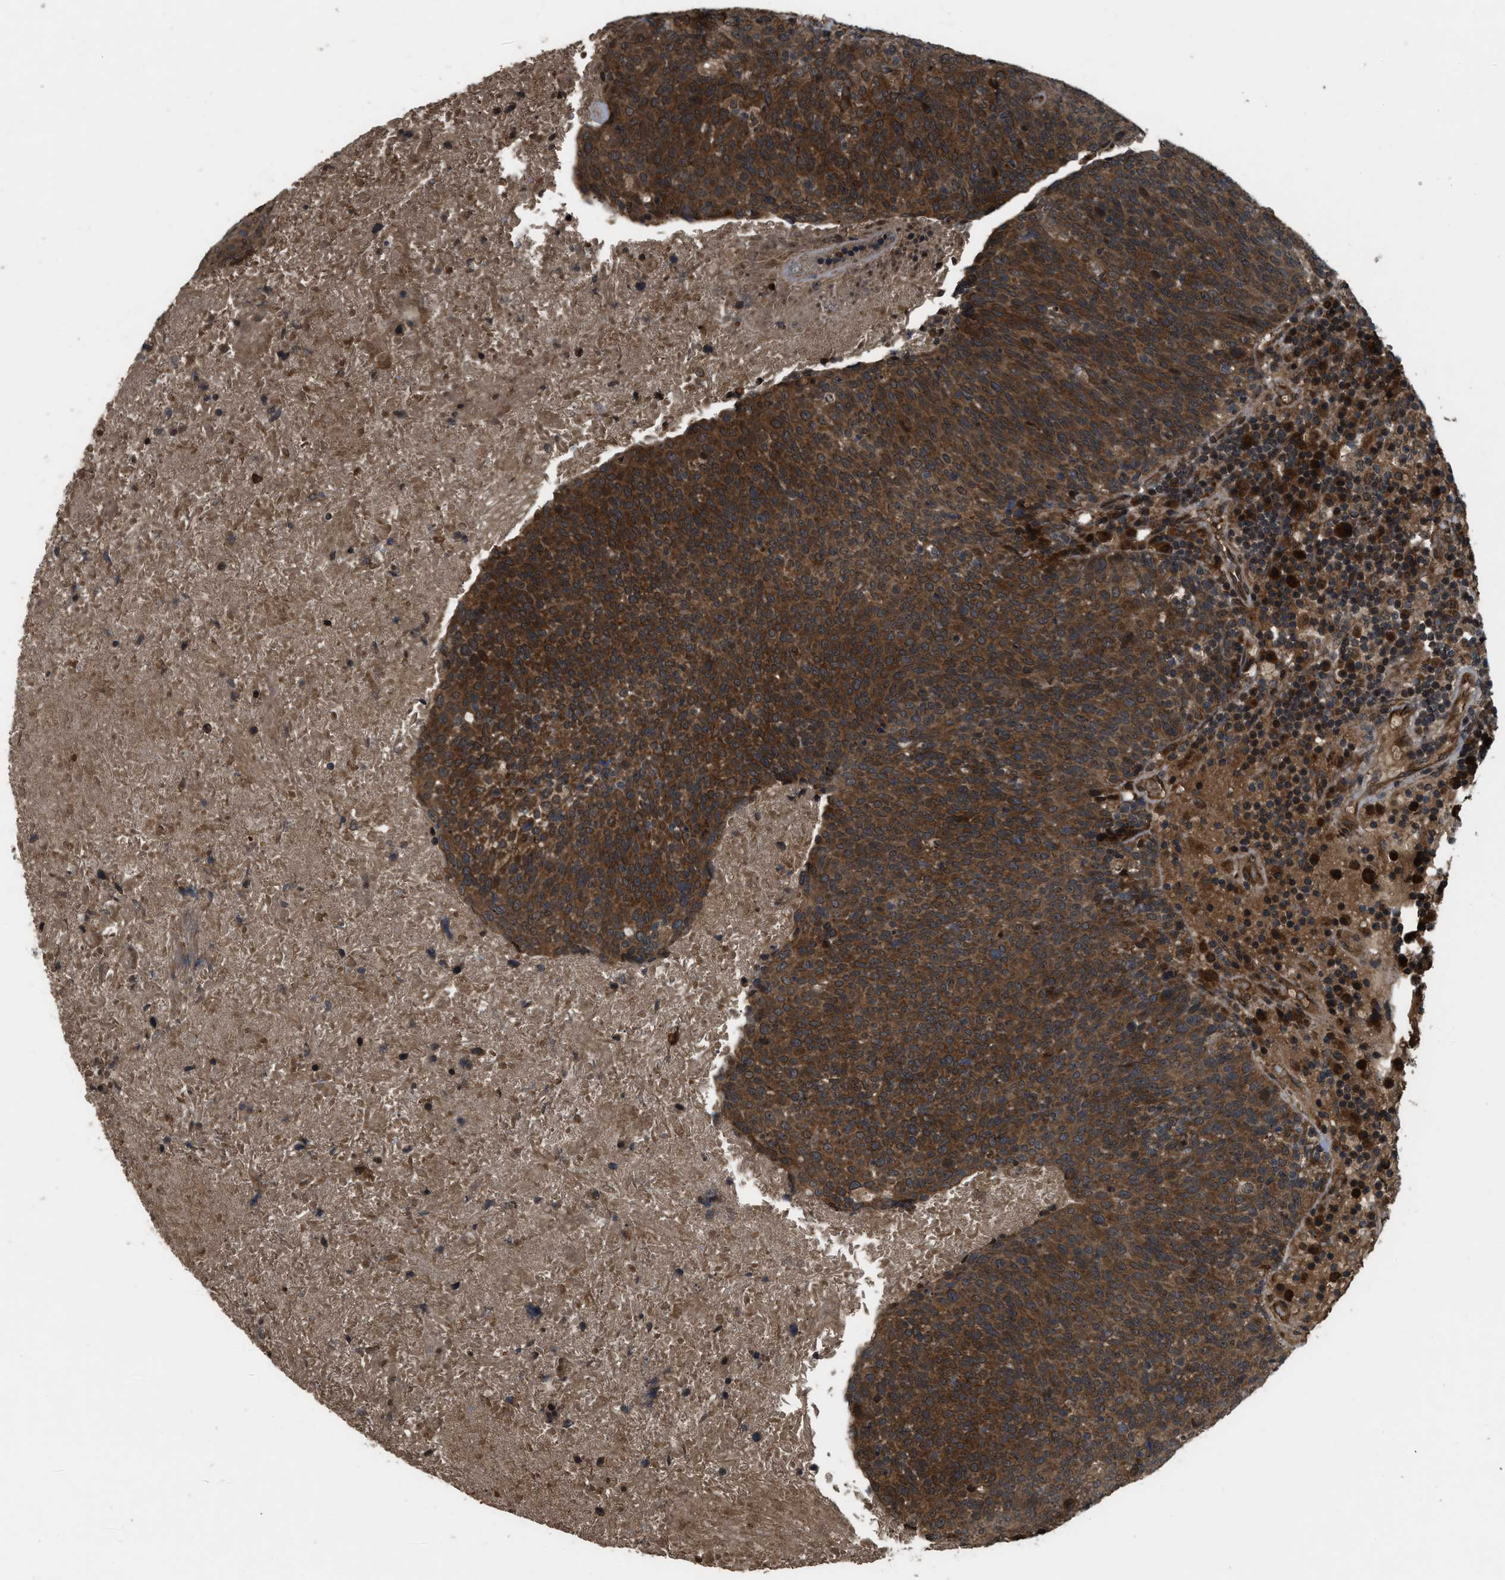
{"staining": {"intensity": "moderate", "quantity": ">75%", "location": "cytoplasmic/membranous"}, "tissue": "head and neck cancer", "cell_type": "Tumor cells", "image_type": "cancer", "snomed": [{"axis": "morphology", "description": "Squamous cell carcinoma, NOS"}, {"axis": "morphology", "description": "Squamous cell carcinoma, metastatic, NOS"}, {"axis": "topography", "description": "Lymph node"}, {"axis": "topography", "description": "Head-Neck"}], "caption": "Protein staining of head and neck squamous cell carcinoma tissue displays moderate cytoplasmic/membranous staining in approximately >75% of tumor cells. The protein of interest is shown in brown color, while the nuclei are stained blue.", "gene": "SPTLC1", "patient": {"sex": "male", "age": 62}}